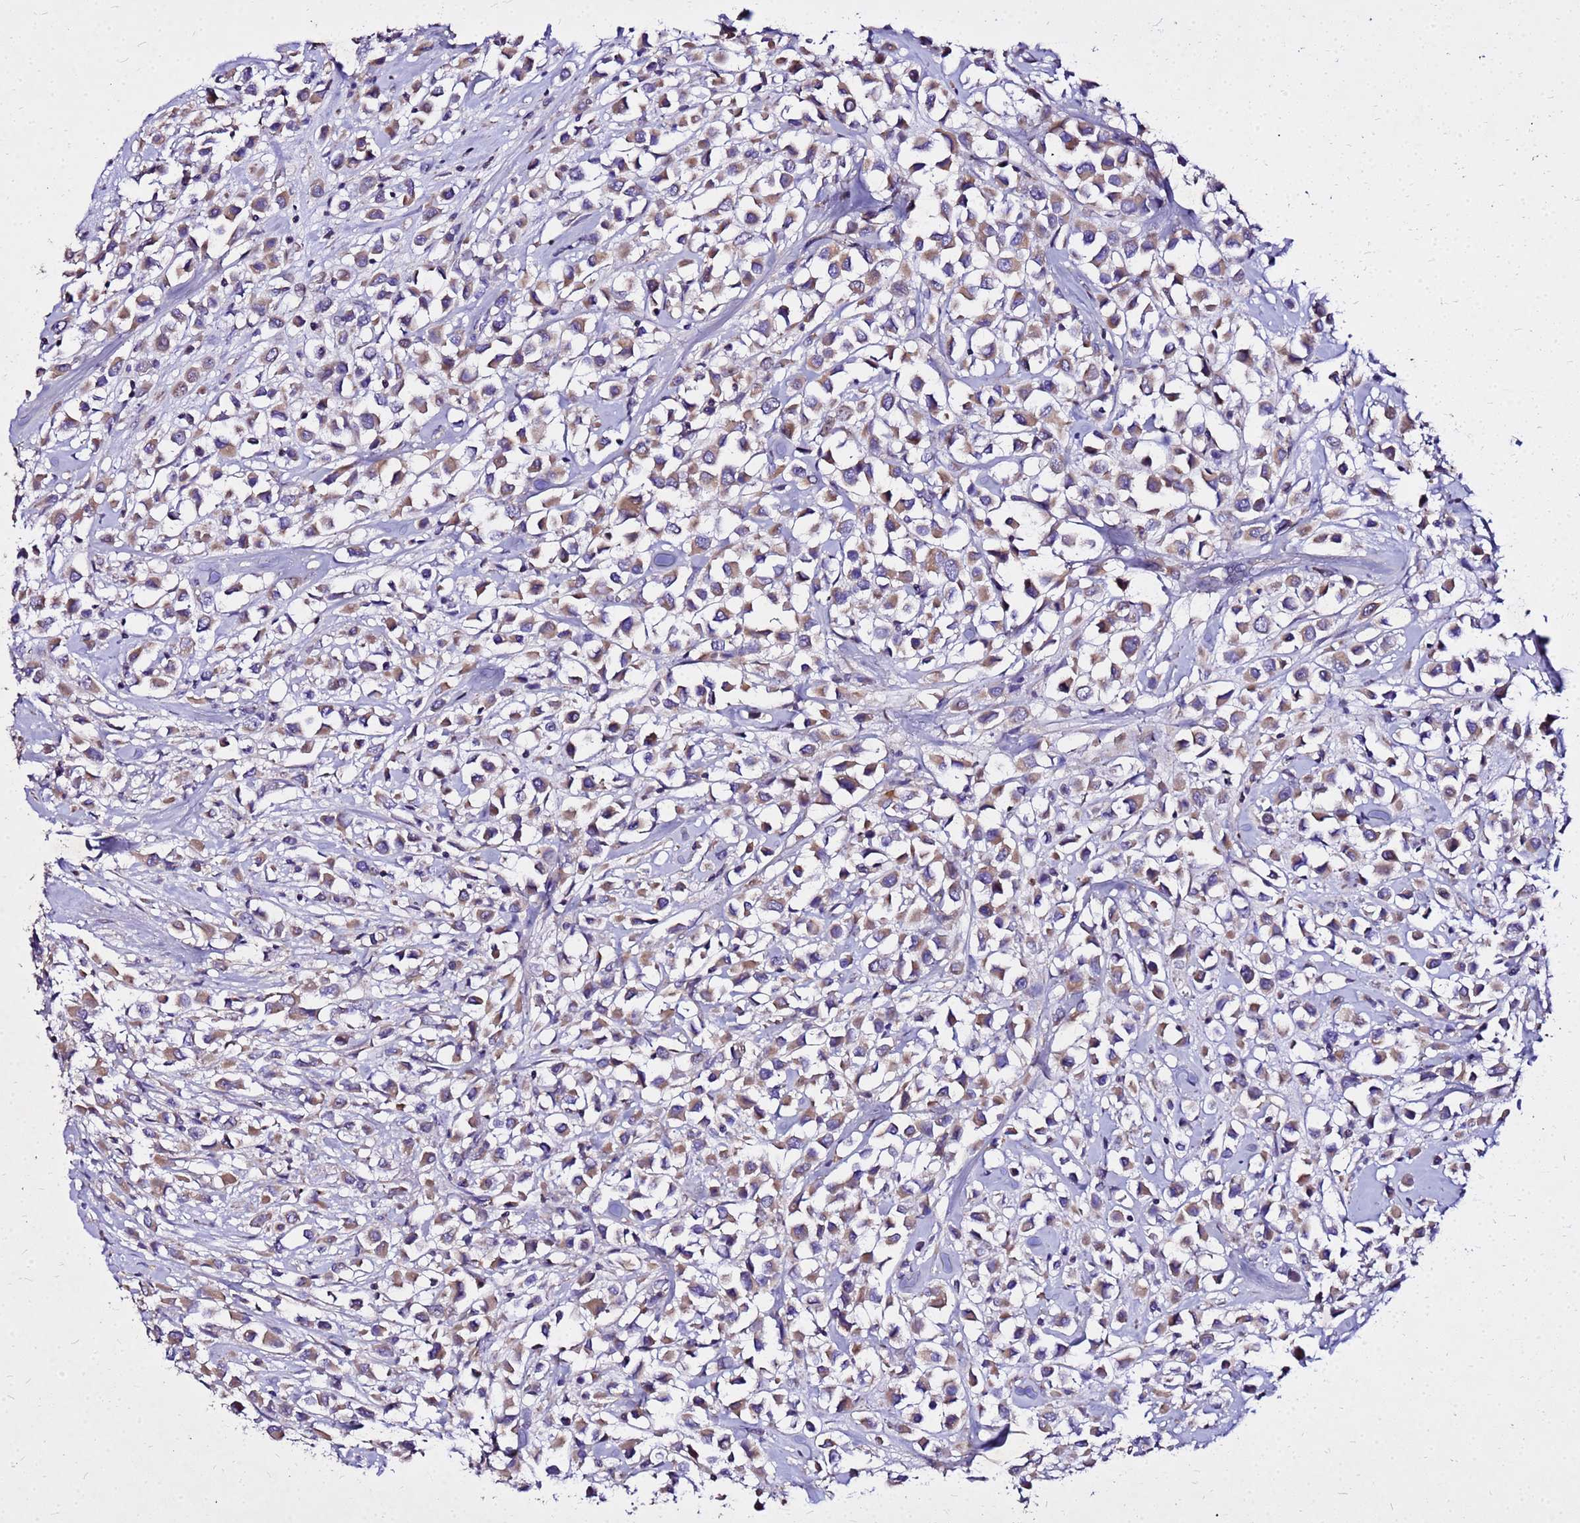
{"staining": {"intensity": "moderate", "quantity": ">75%", "location": "cytoplasmic/membranous"}, "tissue": "breast cancer", "cell_type": "Tumor cells", "image_type": "cancer", "snomed": [{"axis": "morphology", "description": "Duct carcinoma"}, {"axis": "topography", "description": "Breast"}], "caption": "Tumor cells display medium levels of moderate cytoplasmic/membranous staining in approximately >75% of cells in human breast cancer.", "gene": "COX14", "patient": {"sex": "female", "age": 61}}